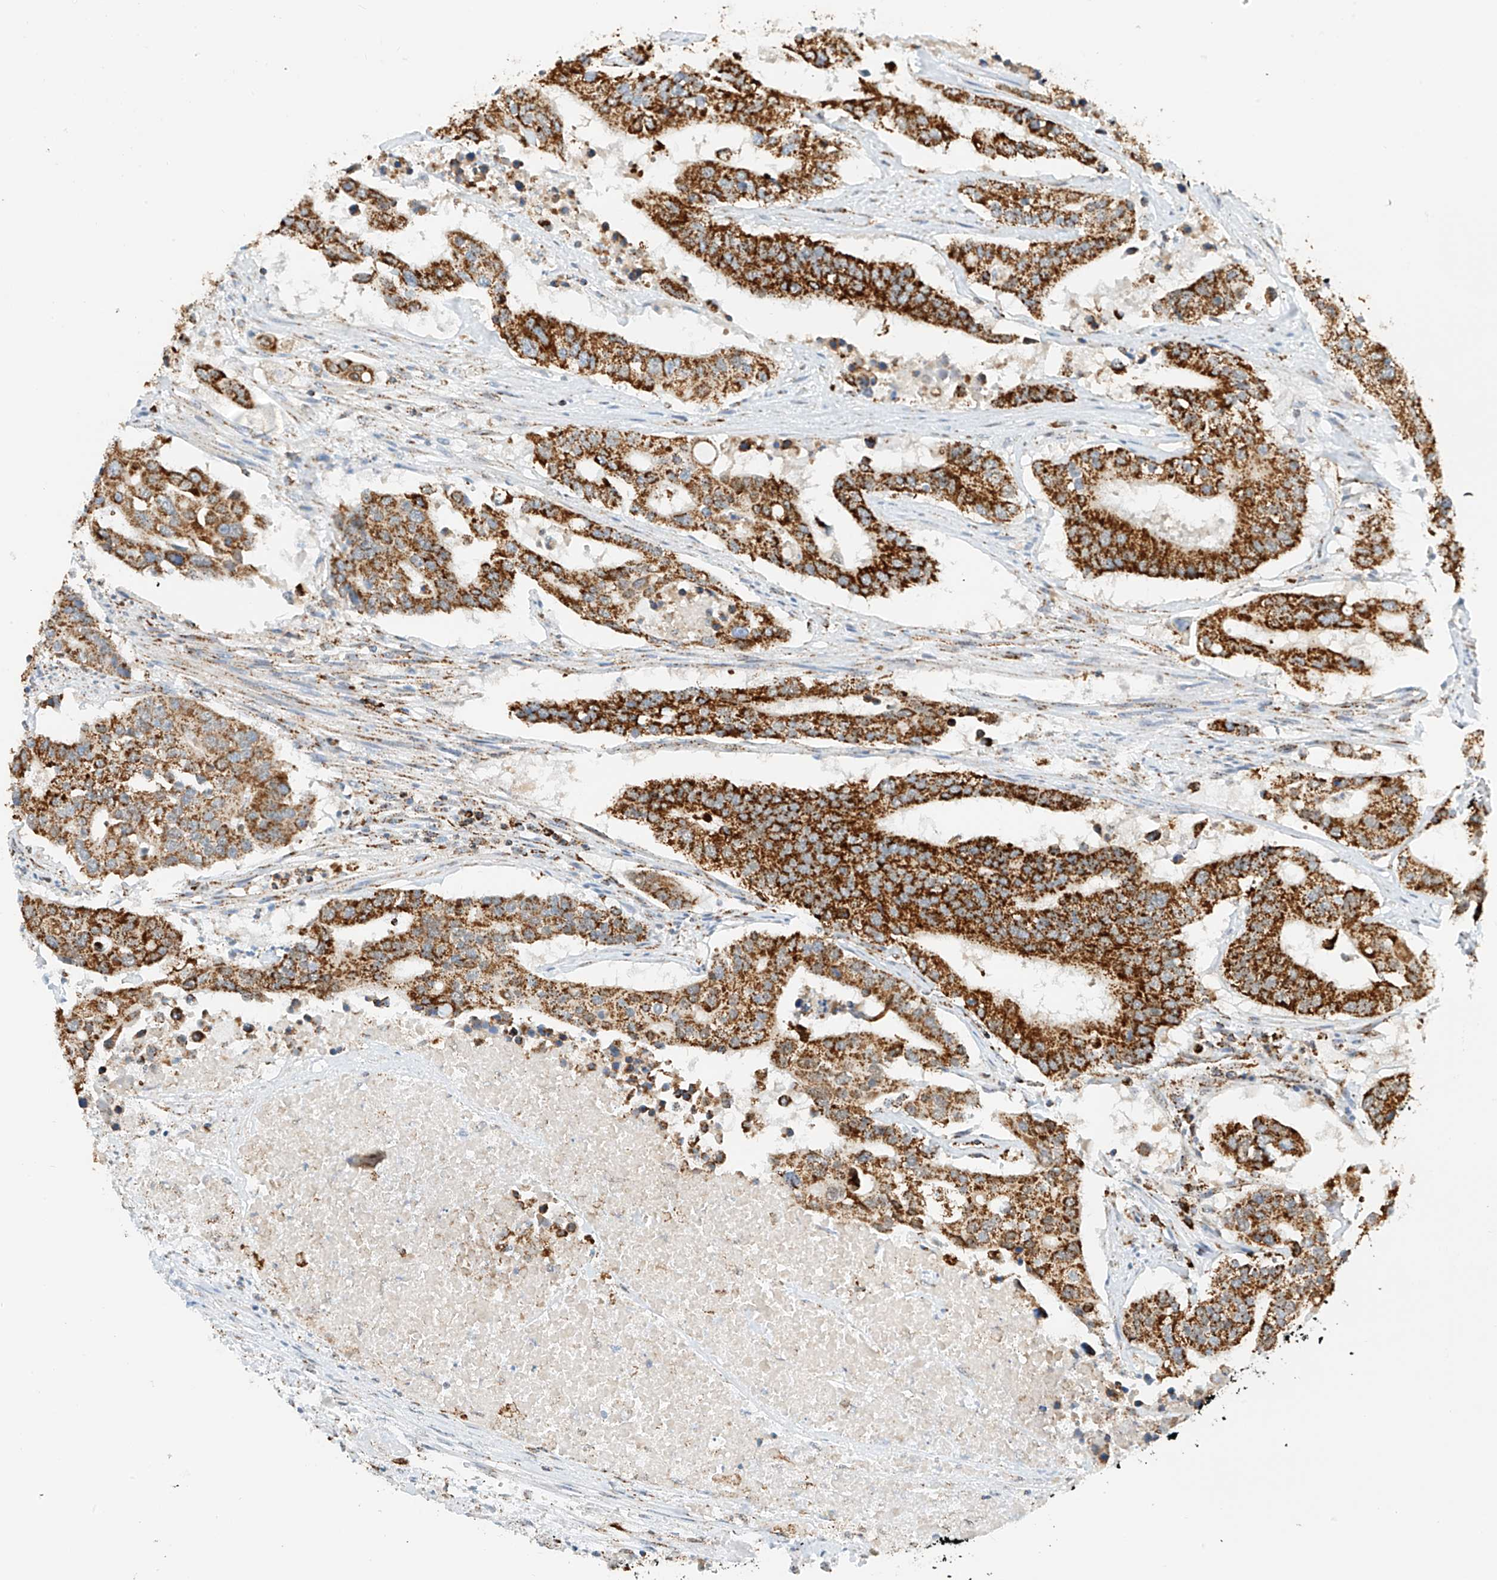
{"staining": {"intensity": "strong", "quantity": ">75%", "location": "cytoplasmic/membranous"}, "tissue": "colorectal cancer", "cell_type": "Tumor cells", "image_type": "cancer", "snomed": [{"axis": "morphology", "description": "Adenocarcinoma, NOS"}, {"axis": "topography", "description": "Colon"}], "caption": "Immunohistochemistry of adenocarcinoma (colorectal) exhibits high levels of strong cytoplasmic/membranous expression in approximately >75% of tumor cells. Using DAB (brown) and hematoxylin (blue) stains, captured at high magnification using brightfield microscopy.", "gene": "PPA2", "patient": {"sex": "male", "age": 77}}